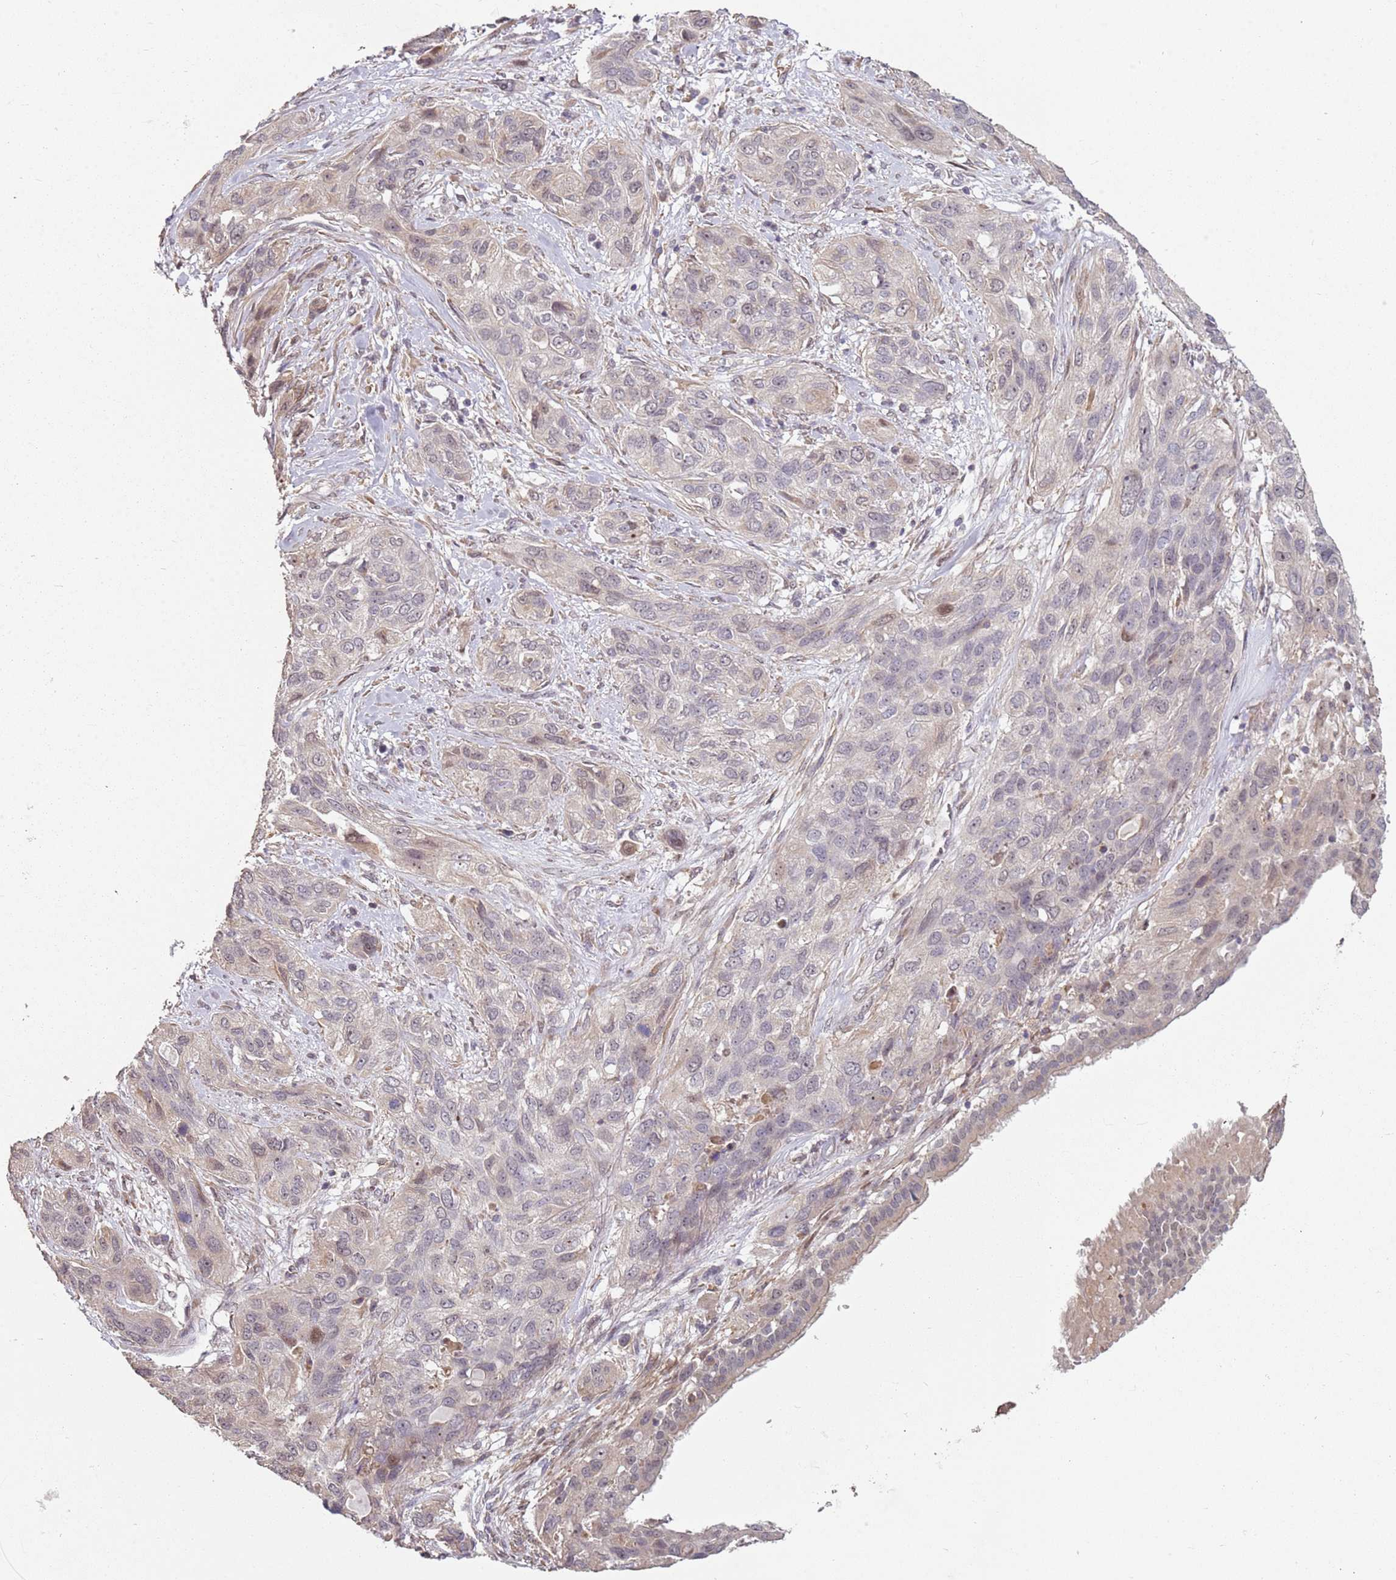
{"staining": {"intensity": "weak", "quantity": "<25%", "location": "nuclear"}, "tissue": "lung cancer", "cell_type": "Tumor cells", "image_type": "cancer", "snomed": [{"axis": "morphology", "description": "Squamous cell carcinoma, NOS"}, {"axis": "topography", "description": "Lung"}], "caption": "The micrograph demonstrates no significant positivity in tumor cells of lung cancer (squamous cell carcinoma).", "gene": "CHURC1", "patient": {"sex": "female", "age": 70}}